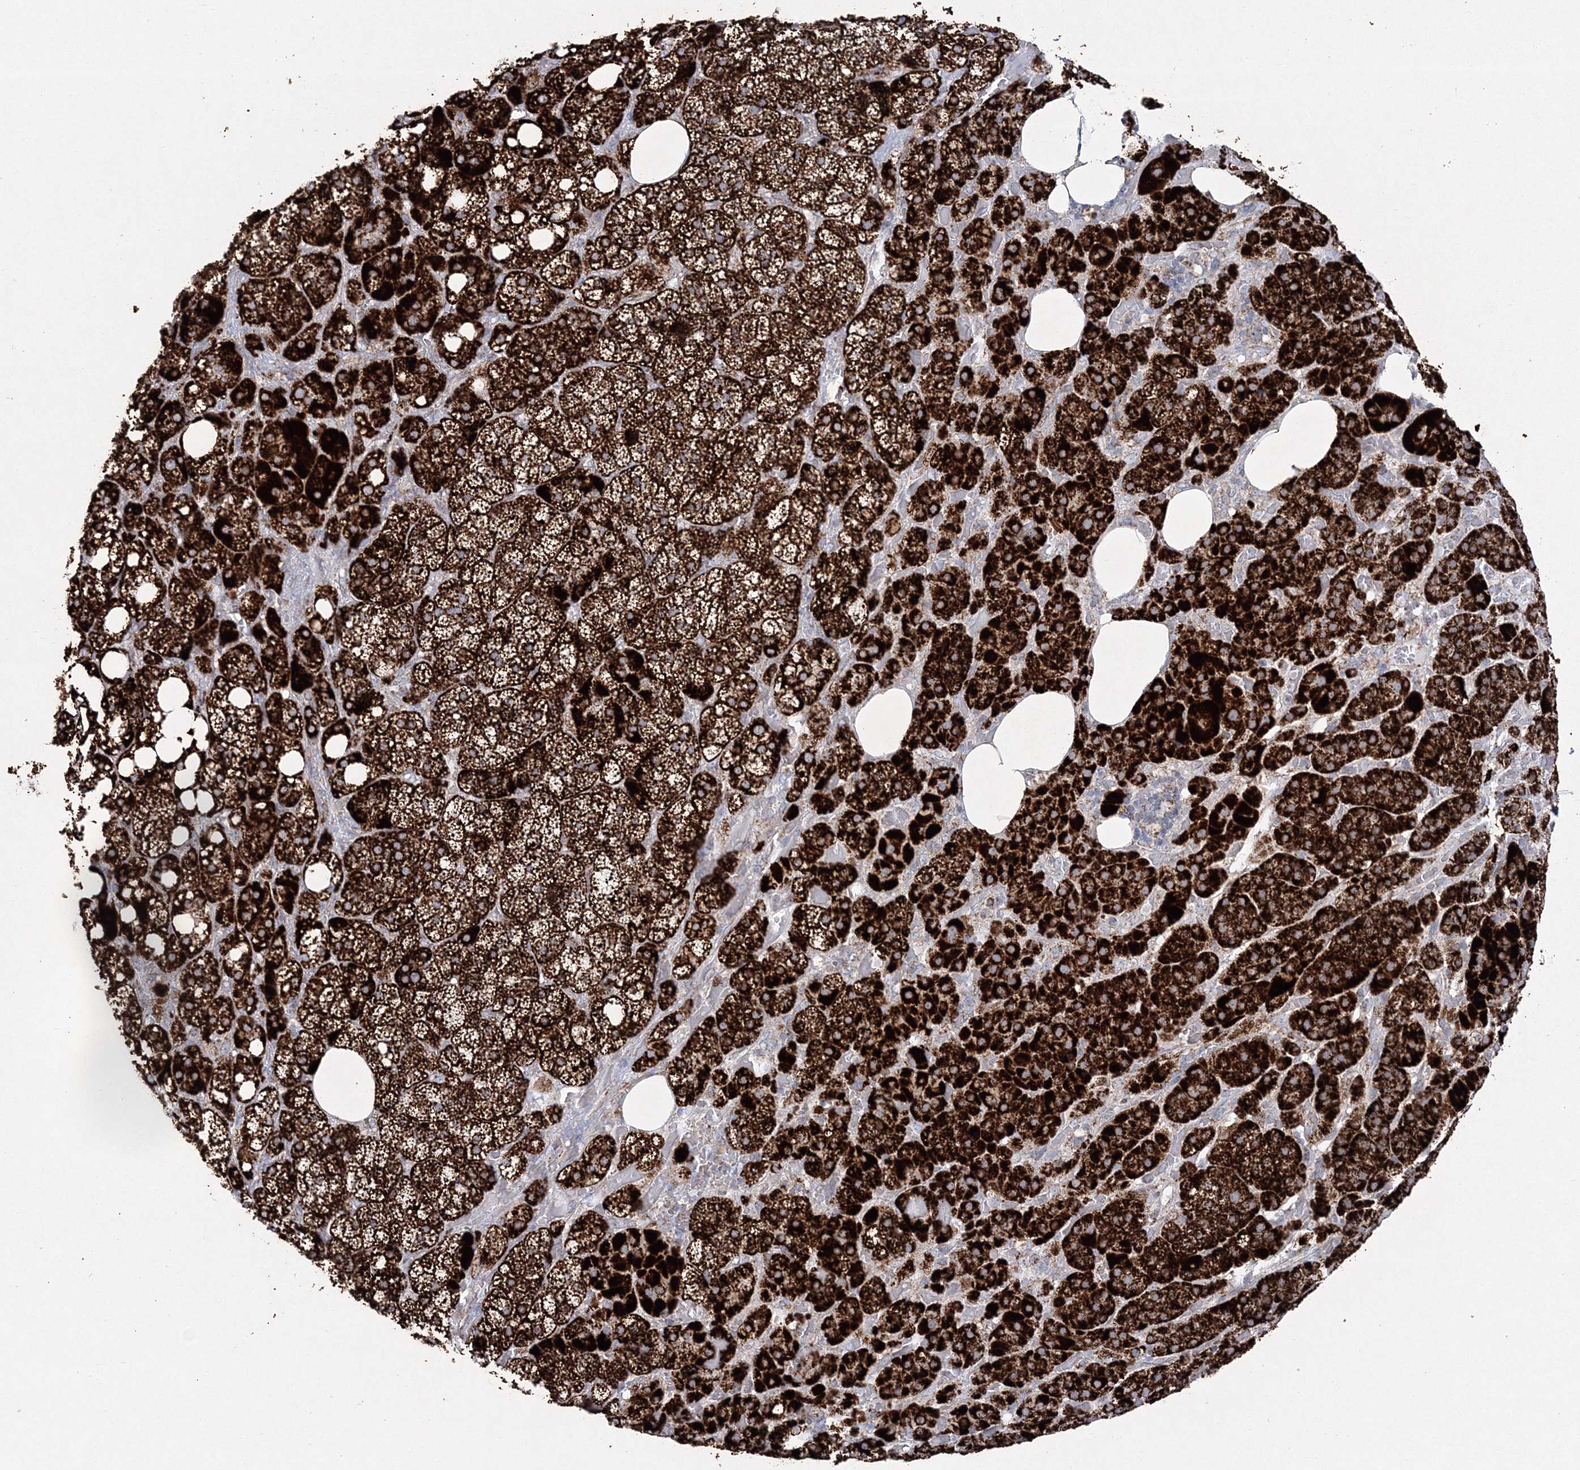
{"staining": {"intensity": "strong", "quantity": ">75%", "location": "cytoplasmic/membranous"}, "tissue": "adrenal gland", "cell_type": "Glandular cells", "image_type": "normal", "snomed": [{"axis": "morphology", "description": "Normal tissue, NOS"}, {"axis": "topography", "description": "Adrenal gland"}], "caption": "High-power microscopy captured an immunohistochemistry (IHC) image of normal adrenal gland, revealing strong cytoplasmic/membranous positivity in approximately >75% of glandular cells.", "gene": "HIBCH", "patient": {"sex": "female", "age": 59}}